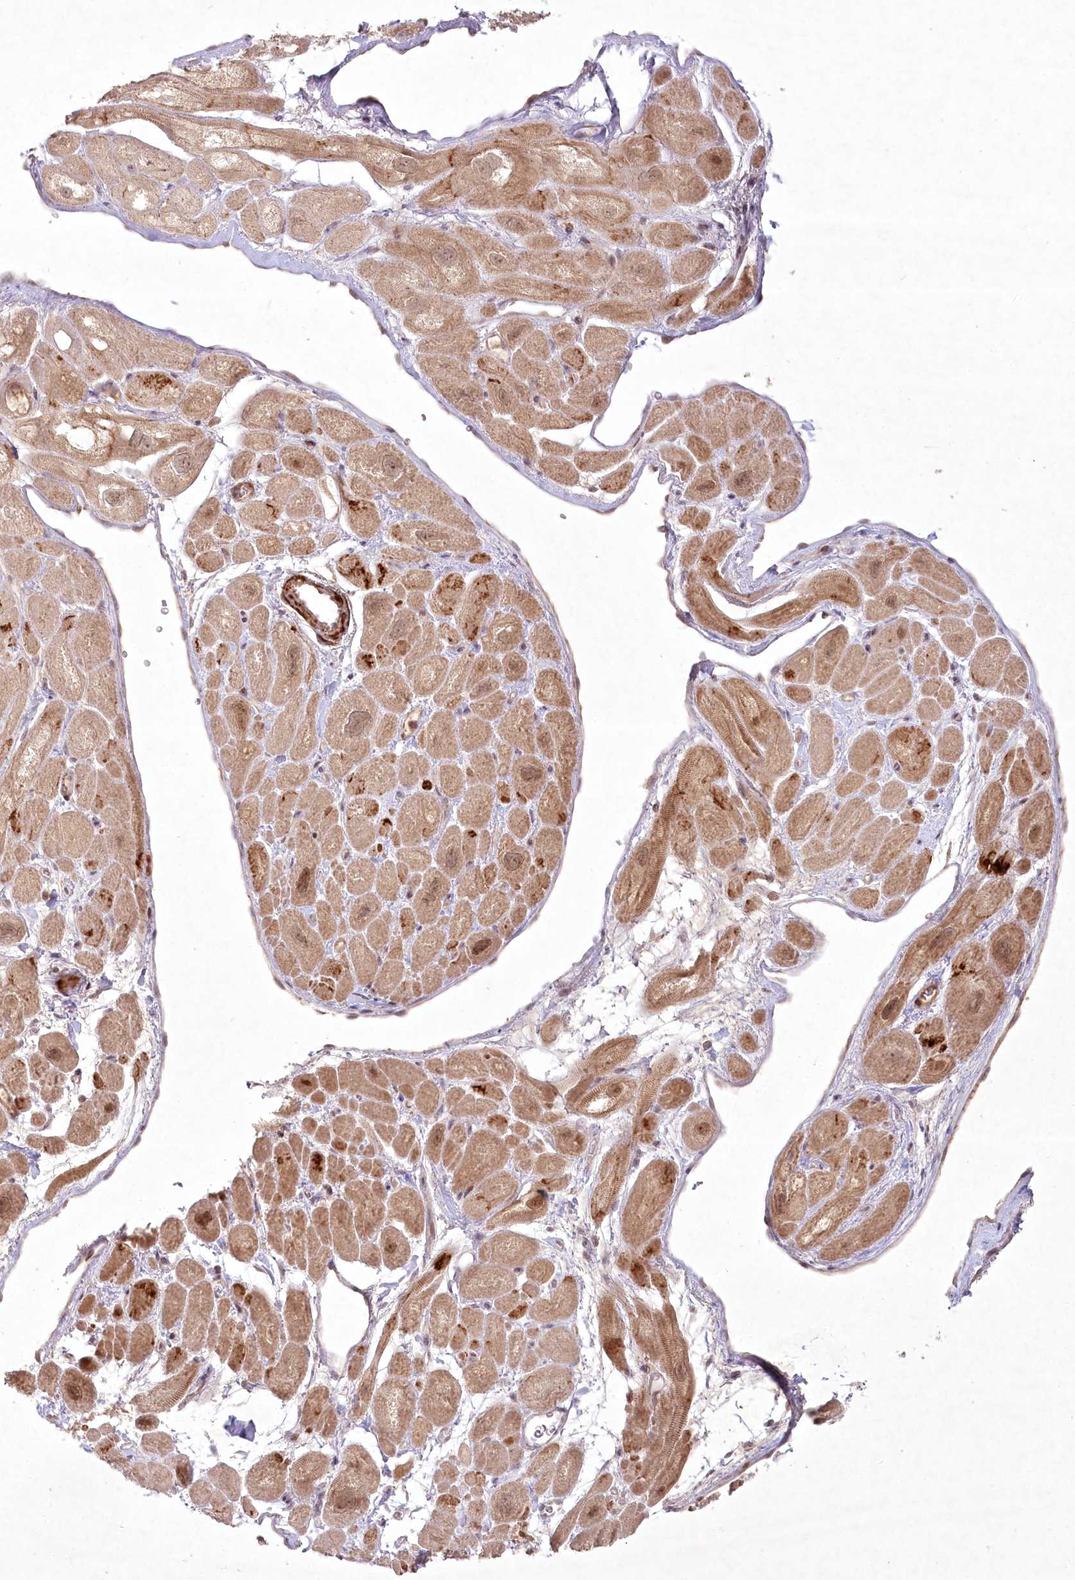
{"staining": {"intensity": "moderate", "quantity": ">75%", "location": "cytoplasmic/membranous"}, "tissue": "heart muscle", "cell_type": "Cardiomyocytes", "image_type": "normal", "snomed": [{"axis": "morphology", "description": "Normal tissue, NOS"}, {"axis": "topography", "description": "Heart"}], "caption": "DAB (3,3'-diaminobenzidine) immunohistochemical staining of normal human heart muscle reveals moderate cytoplasmic/membranous protein staining in approximately >75% of cardiomyocytes. Using DAB (brown) and hematoxylin (blue) stains, captured at high magnification using brightfield microscopy.", "gene": "SH2D3A", "patient": {"sex": "male", "age": 49}}